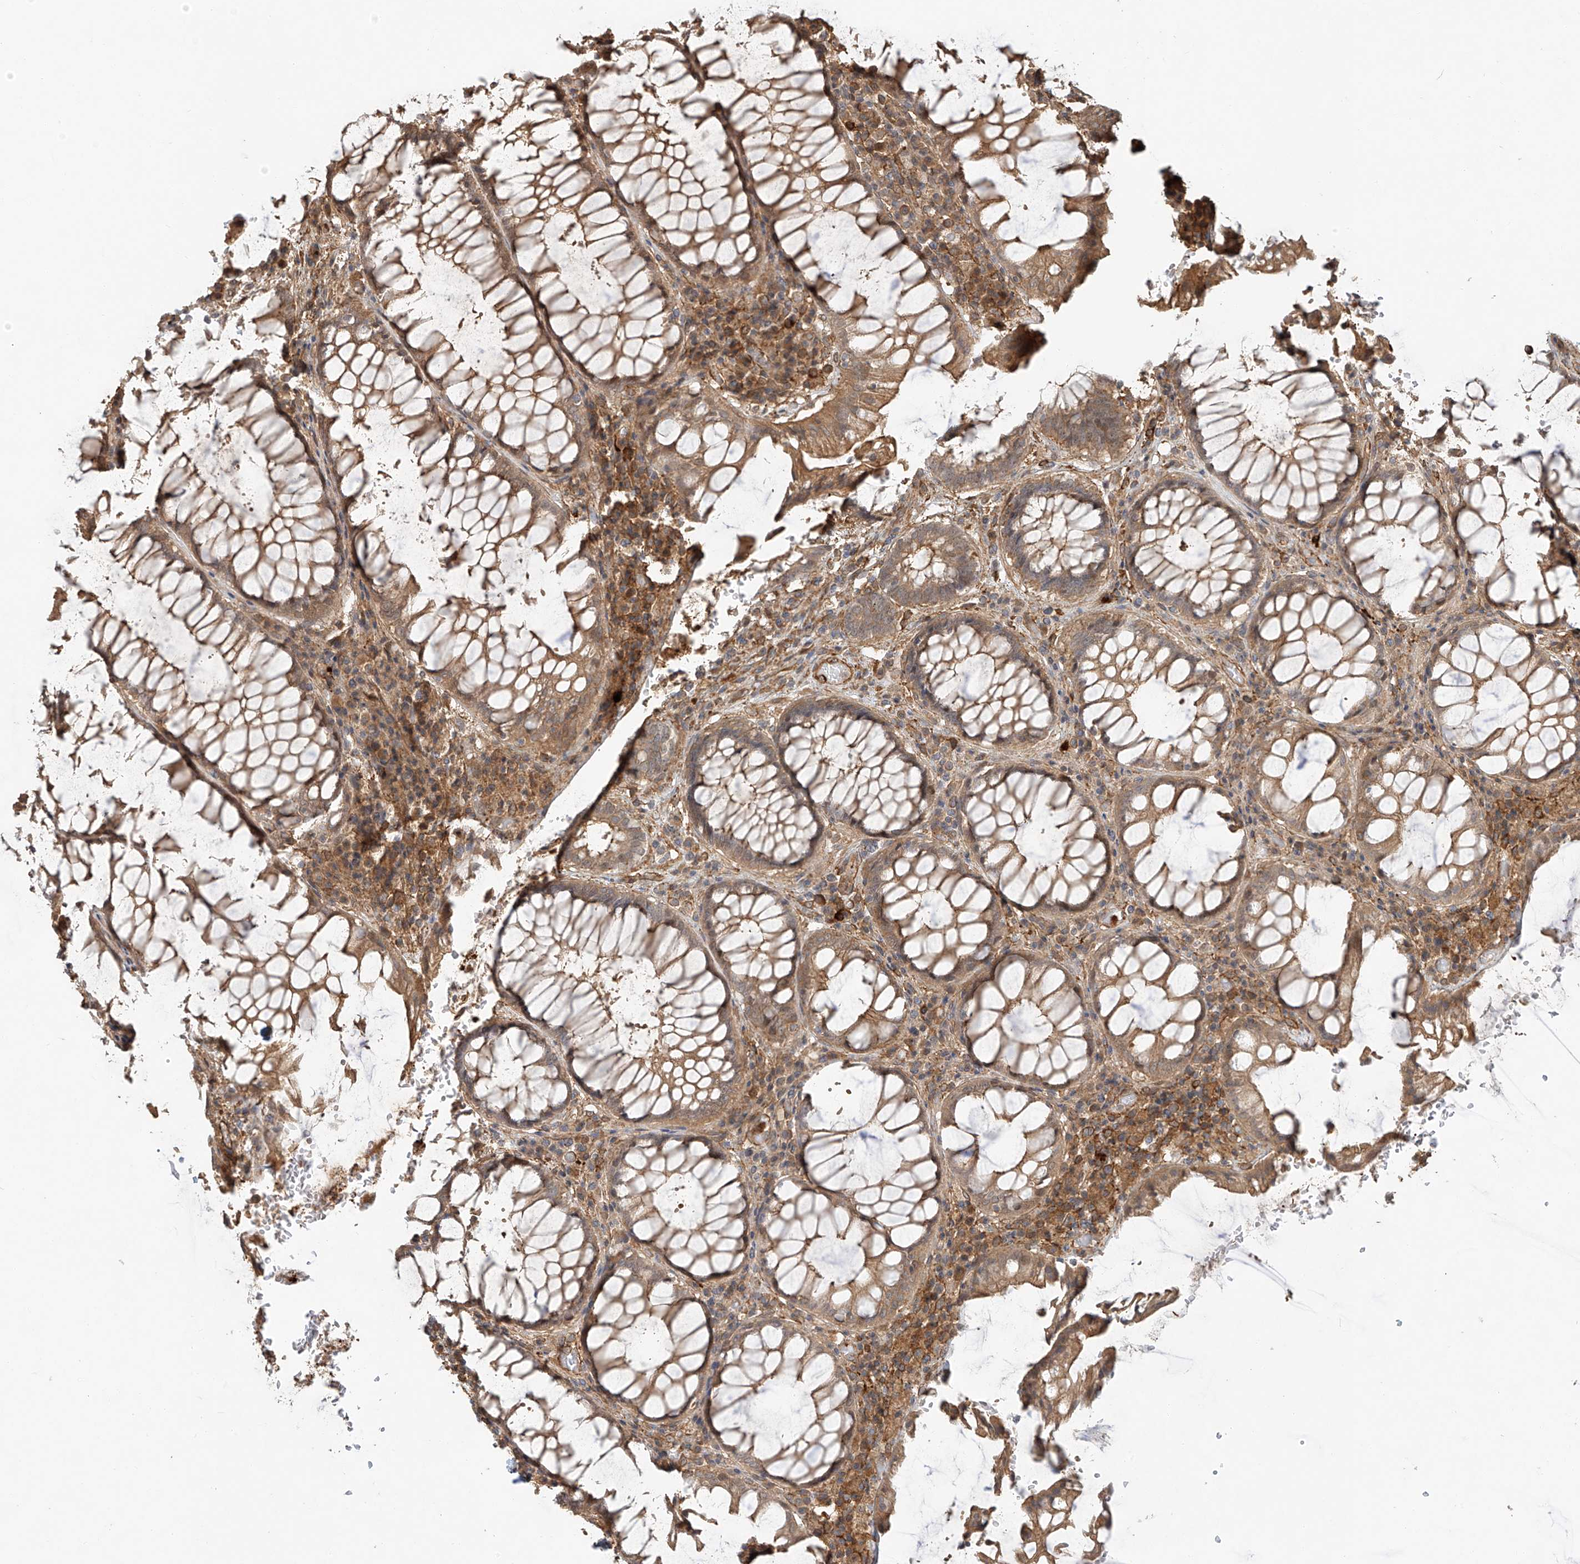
{"staining": {"intensity": "moderate", "quantity": ">75%", "location": "cytoplasmic/membranous"}, "tissue": "rectum", "cell_type": "Glandular cells", "image_type": "normal", "snomed": [{"axis": "morphology", "description": "Normal tissue, NOS"}, {"axis": "topography", "description": "Rectum"}], "caption": "Human rectum stained with a brown dye shows moderate cytoplasmic/membranous positive positivity in approximately >75% of glandular cells.", "gene": "CSMD3", "patient": {"sex": "male", "age": 64}}